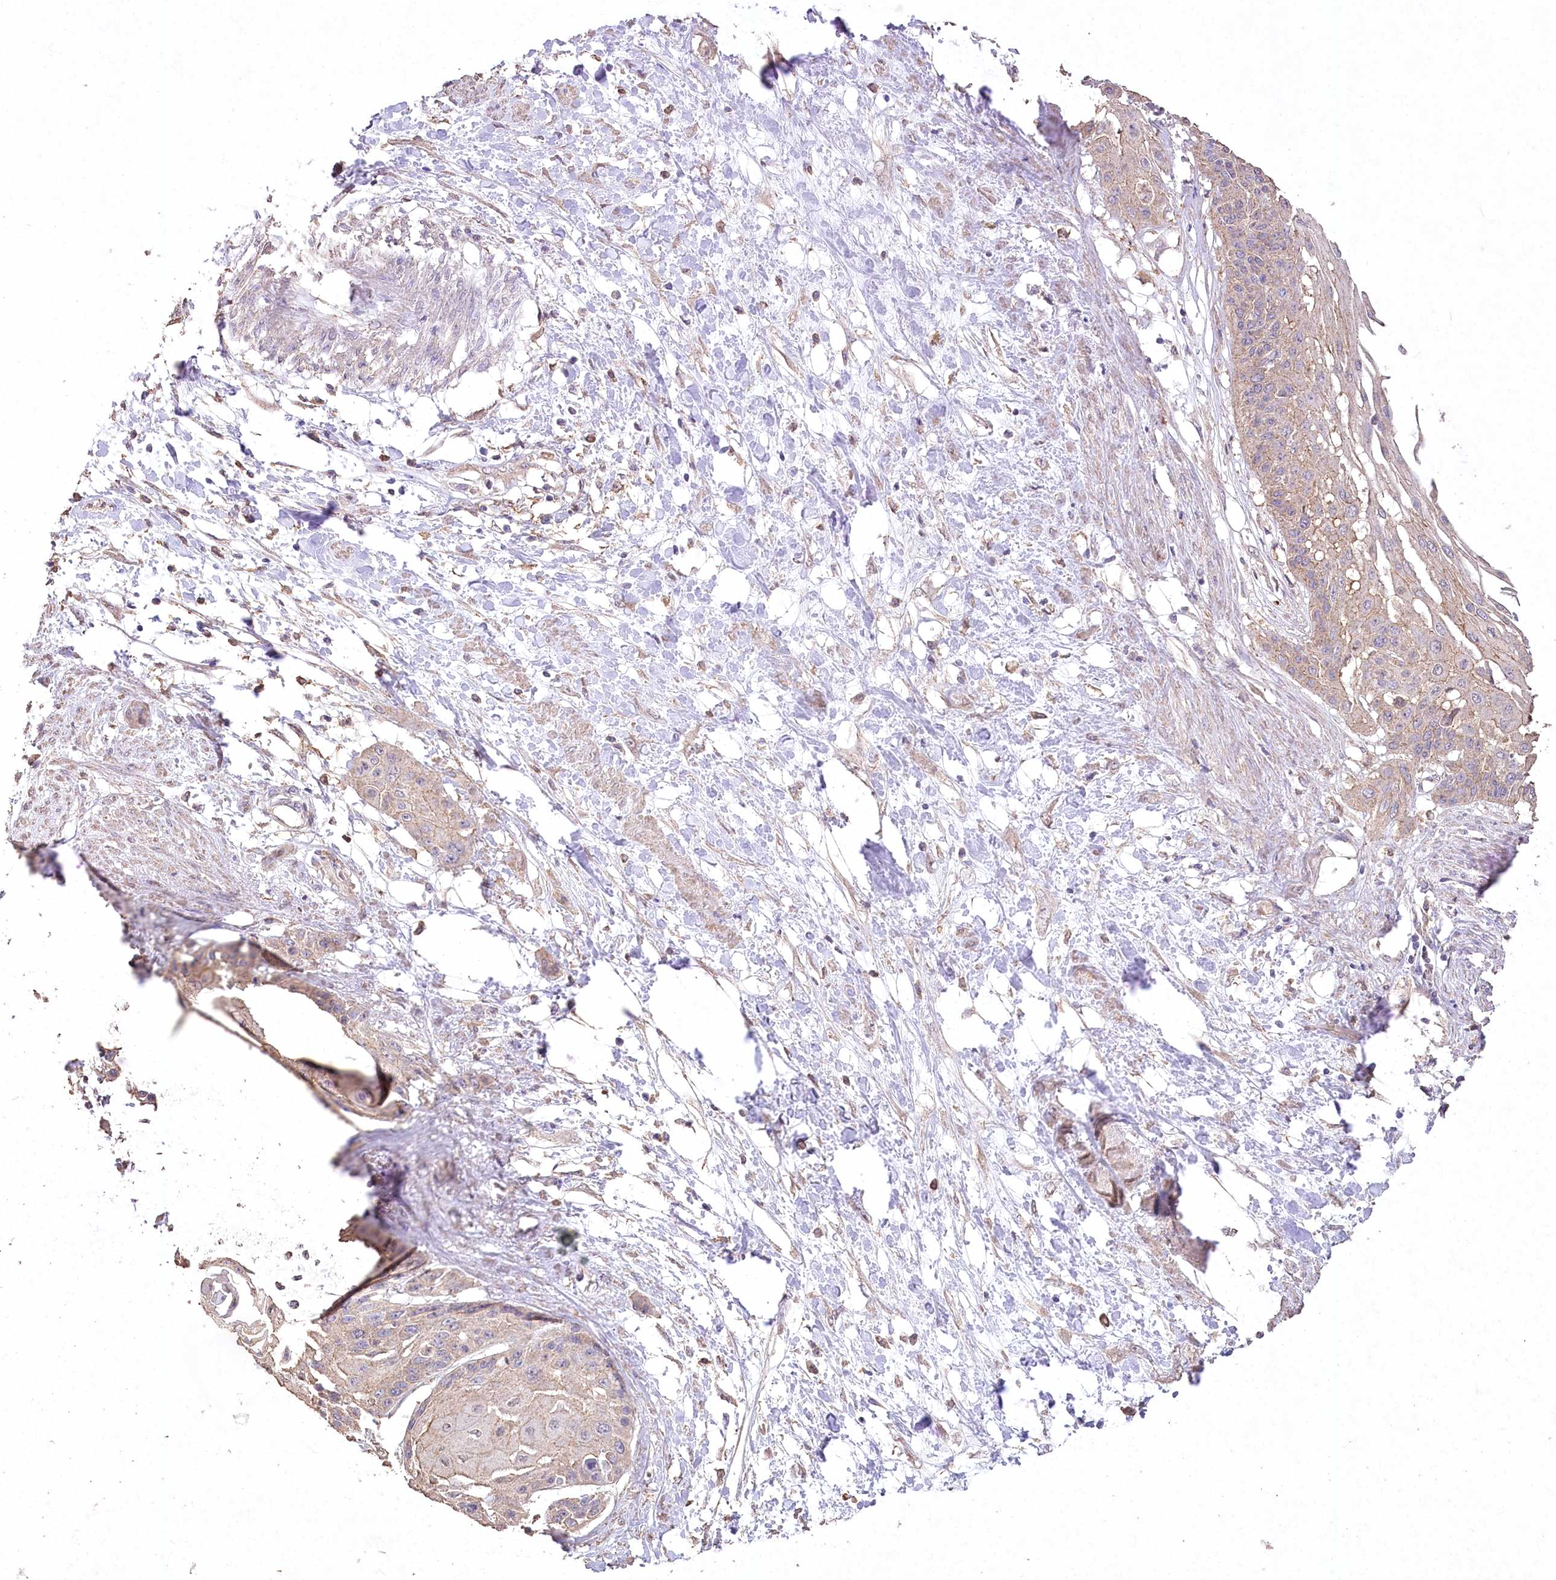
{"staining": {"intensity": "weak", "quantity": ">75%", "location": "cytoplasmic/membranous"}, "tissue": "cervical cancer", "cell_type": "Tumor cells", "image_type": "cancer", "snomed": [{"axis": "morphology", "description": "Squamous cell carcinoma, NOS"}, {"axis": "topography", "description": "Cervix"}], "caption": "A brown stain labels weak cytoplasmic/membranous expression of a protein in human squamous cell carcinoma (cervical) tumor cells.", "gene": "IREB2", "patient": {"sex": "female", "age": 57}}